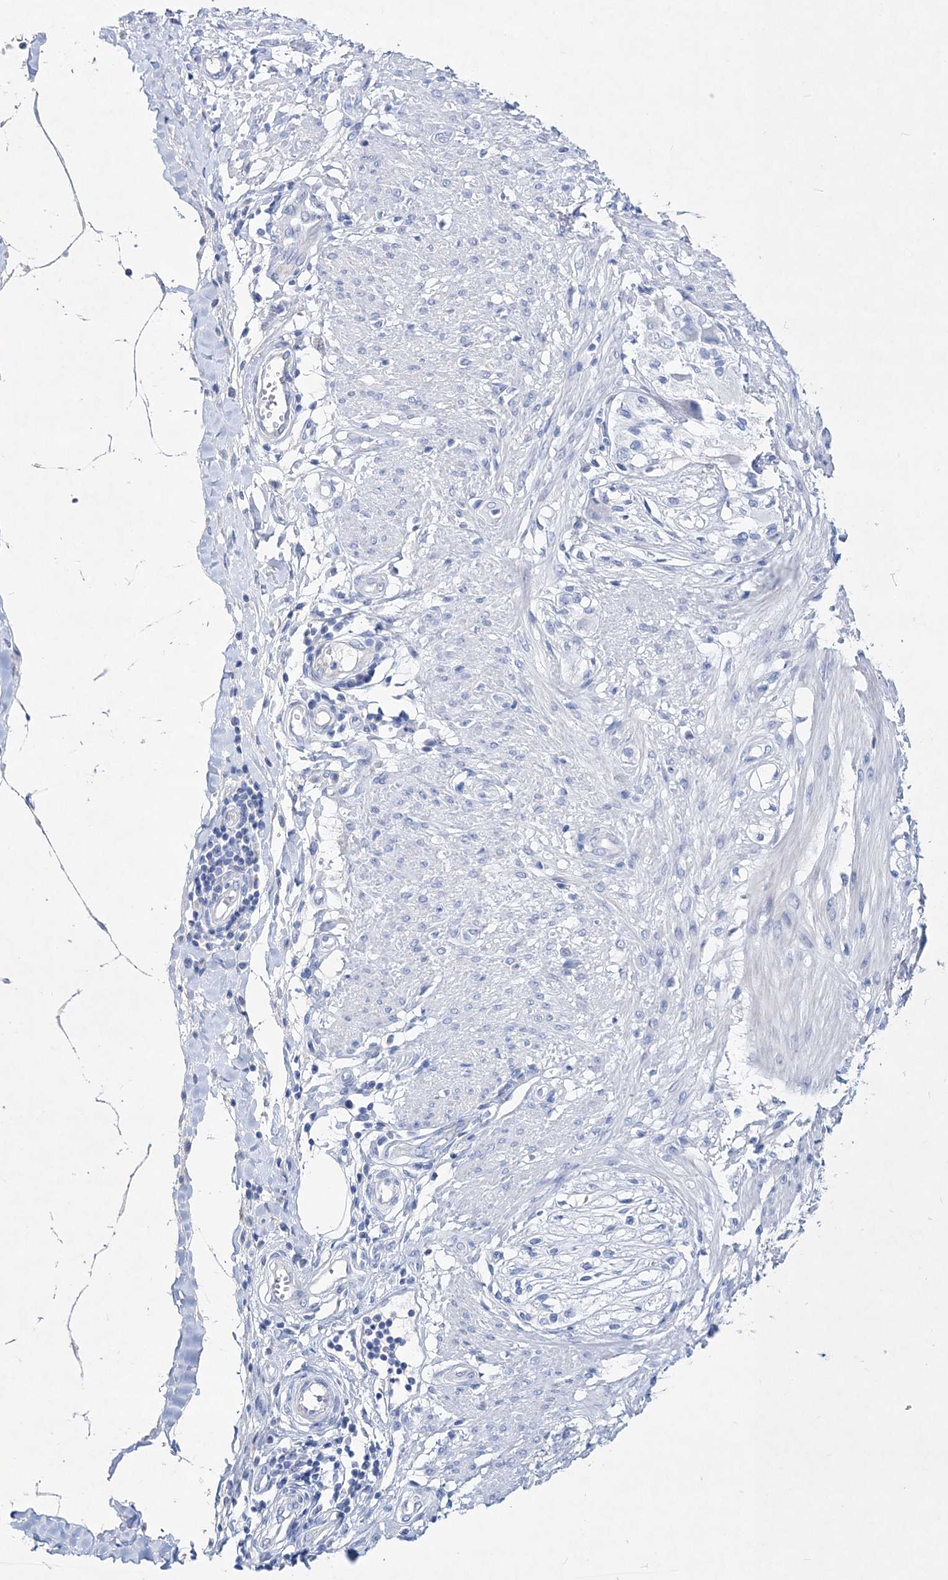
{"staining": {"intensity": "negative", "quantity": "none", "location": "none"}, "tissue": "smooth muscle", "cell_type": "Smooth muscle cells", "image_type": "normal", "snomed": [{"axis": "morphology", "description": "Normal tissue, NOS"}, {"axis": "morphology", "description": "Adenocarcinoma, NOS"}, {"axis": "topography", "description": "Colon"}, {"axis": "topography", "description": "Peripheral nerve tissue"}], "caption": "High magnification brightfield microscopy of unremarkable smooth muscle stained with DAB (3,3'-diaminobenzidine) (brown) and counterstained with hematoxylin (blue): smooth muscle cells show no significant expression.", "gene": "SPINK7", "patient": {"sex": "male", "age": 14}}